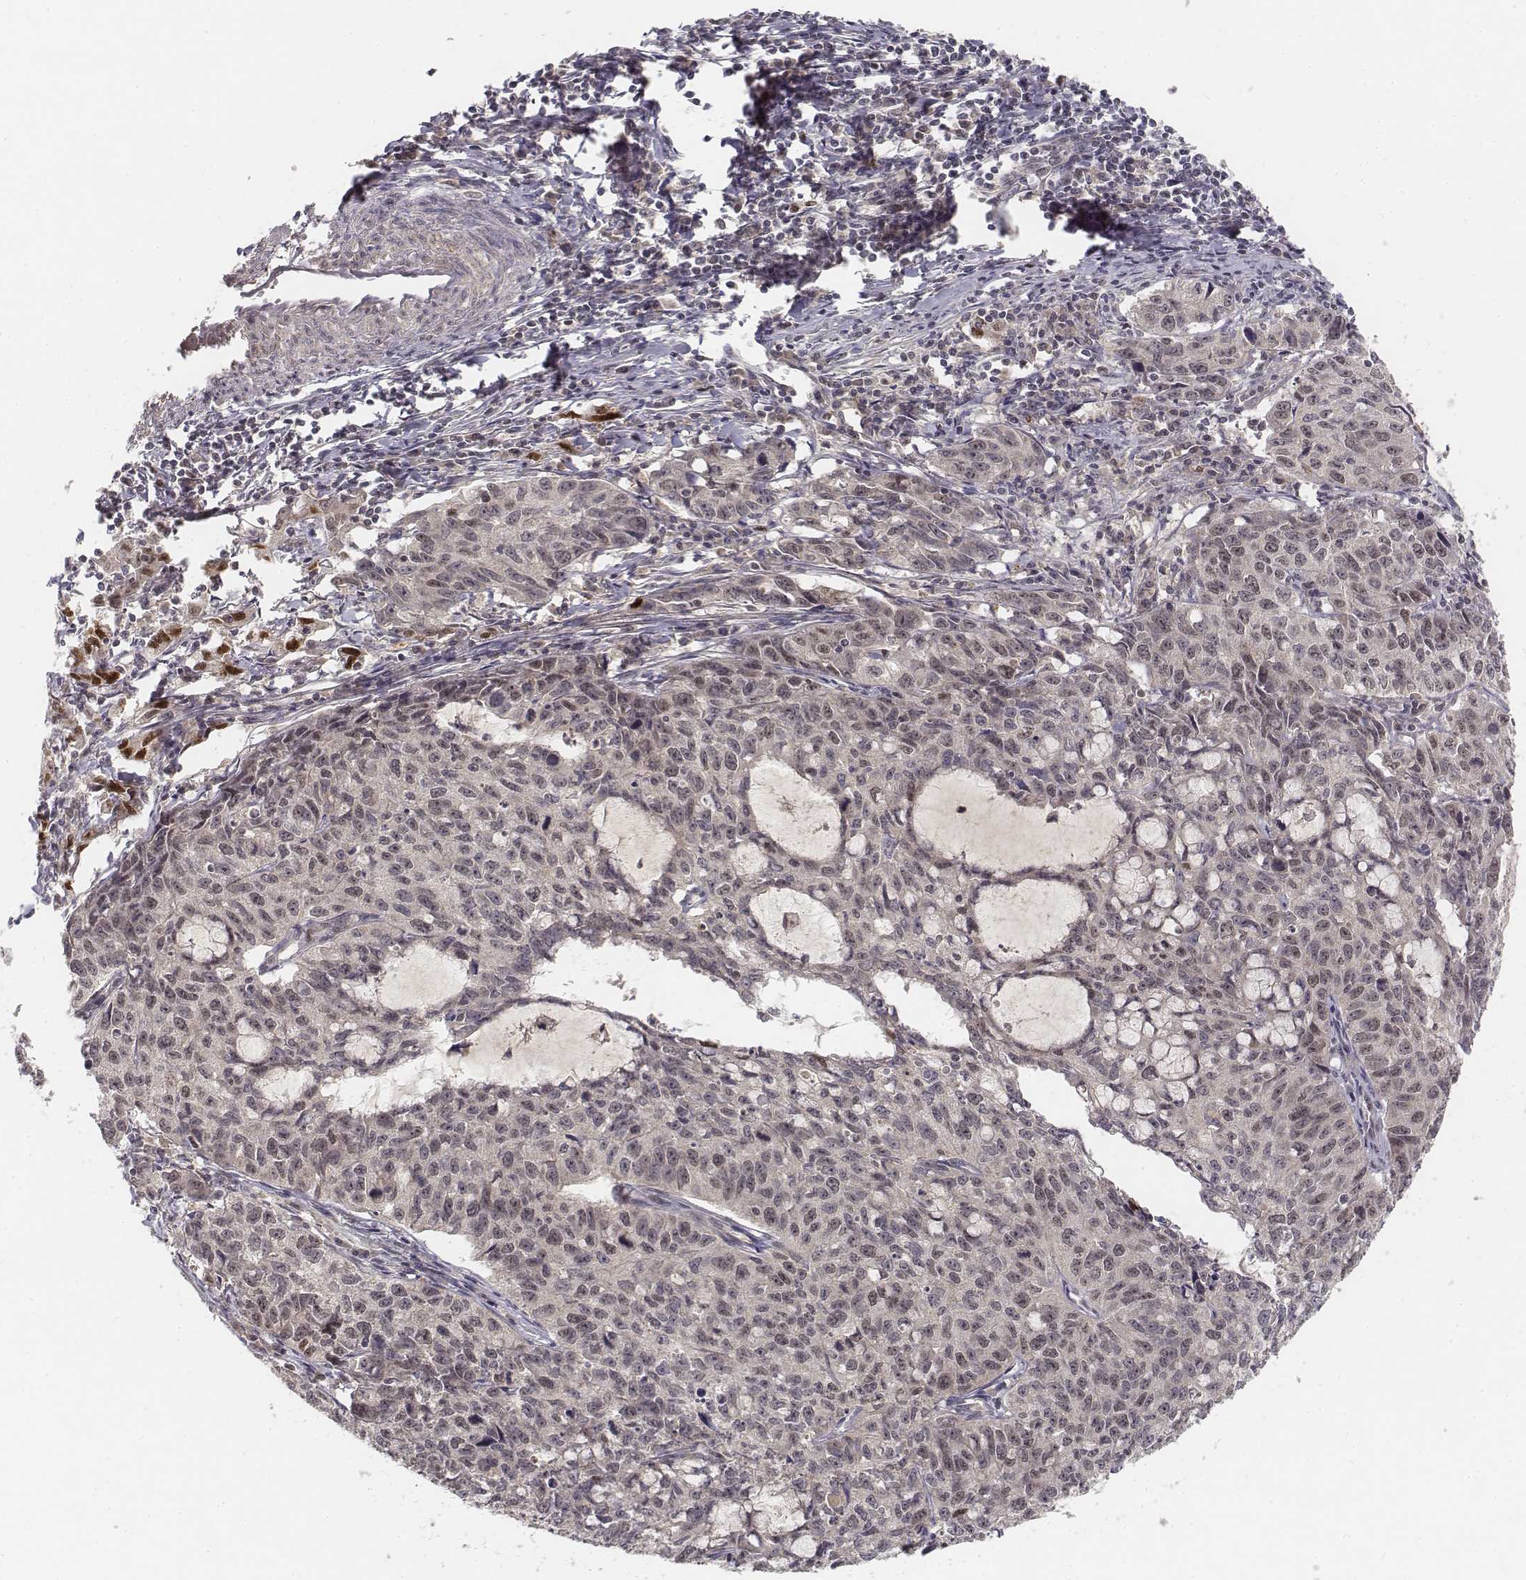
{"staining": {"intensity": "moderate", "quantity": "<25%", "location": "nuclear"}, "tissue": "cervical cancer", "cell_type": "Tumor cells", "image_type": "cancer", "snomed": [{"axis": "morphology", "description": "Squamous cell carcinoma, NOS"}, {"axis": "topography", "description": "Cervix"}], "caption": "Moderate nuclear positivity for a protein is present in about <25% of tumor cells of cervical cancer using immunohistochemistry (IHC).", "gene": "FANCD2", "patient": {"sex": "female", "age": 28}}